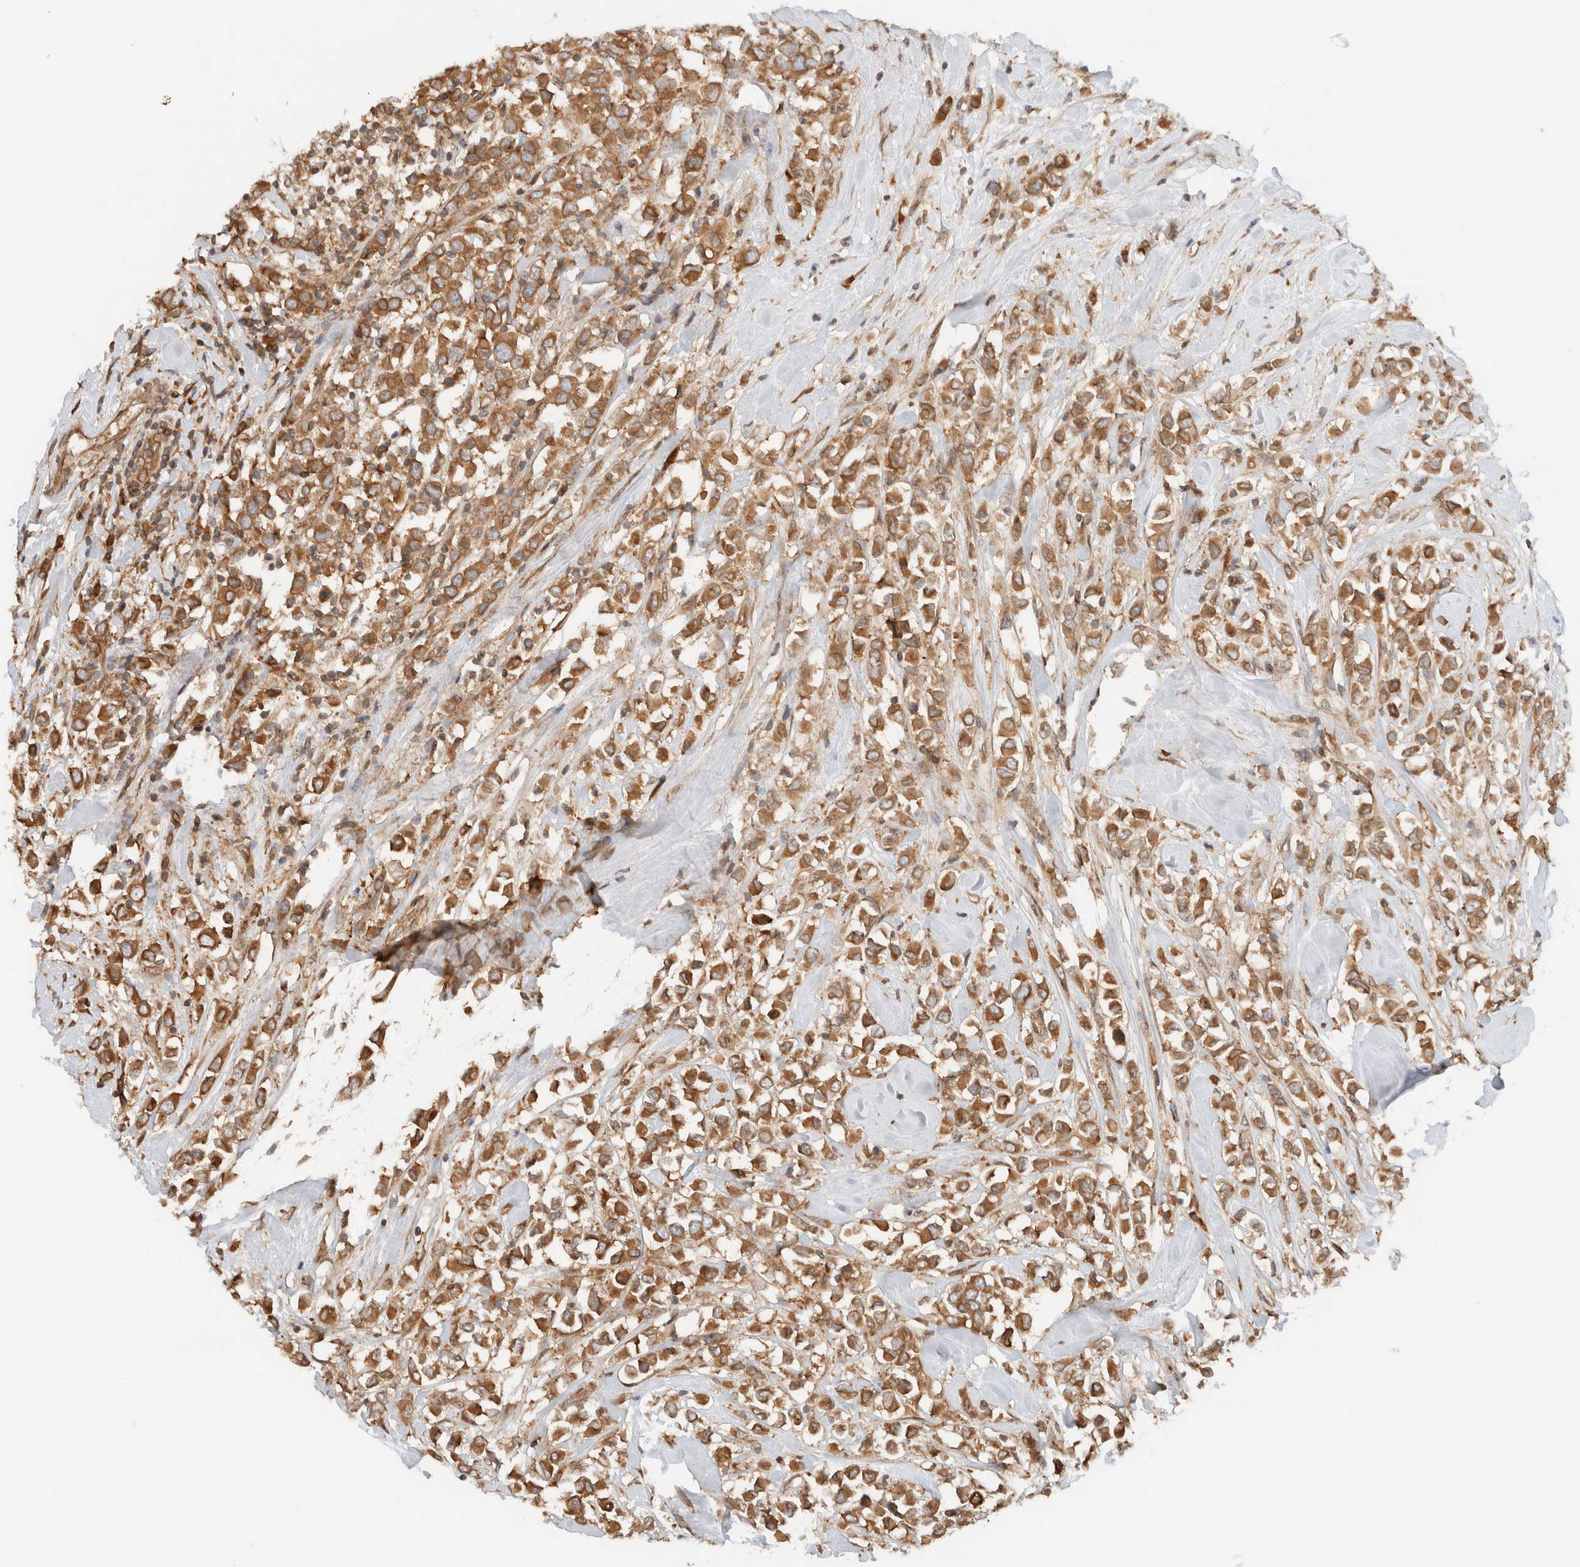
{"staining": {"intensity": "strong", "quantity": ">75%", "location": "cytoplasmic/membranous"}, "tissue": "breast cancer", "cell_type": "Tumor cells", "image_type": "cancer", "snomed": [{"axis": "morphology", "description": "Duct carcinoma"}, {"axis": "topography", "description": "Breast"}], "caption": "Breast cancer stained for a protein (brown) displays strong cytoplasmic/membranous positive positivity in about >75% of tumor cells.", "gene": "ARFGEF2", "patient": {"sex": "female", "age": 61}}